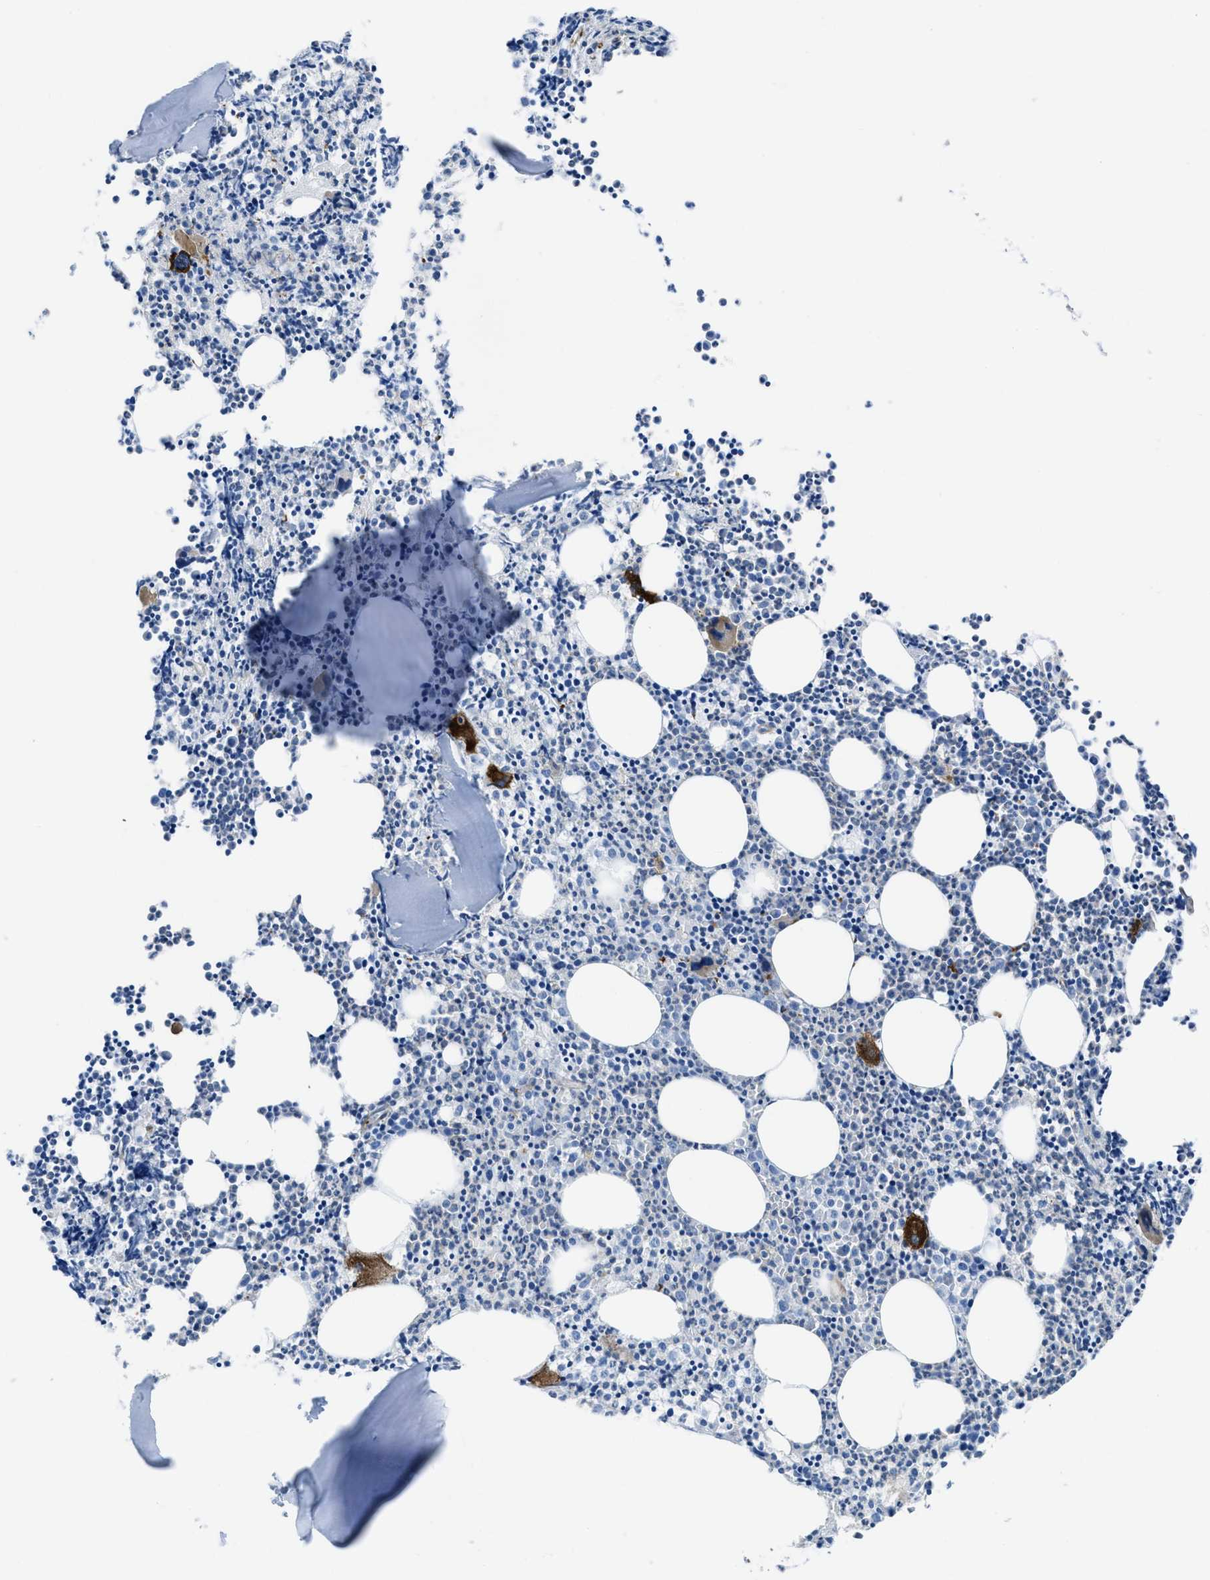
{"staining": {"intensity": "strong", "quantity": "<25%", "location": "cytoplasmic/membranous"}, "tissue": "bone marrow", "cell_type": "Hematopoietic cells", "image_type": "normal", "snomed": [{"axis": "morphology", "description": "Normal tissue, NOS"}, {"axis": "morphology", "description": "Inflammation, NOS"}, {"axis": "topography", "description": "Bone marrow"}], "caption": "Benign bone marrow was stained to show a protein in brown. There is medium levels of strong cytoplasmic/membranous positivity in approximately <25% of hematopoietic cells.", "gene": "KCNH7", "patient": {"sex": "female", "age": 53}}